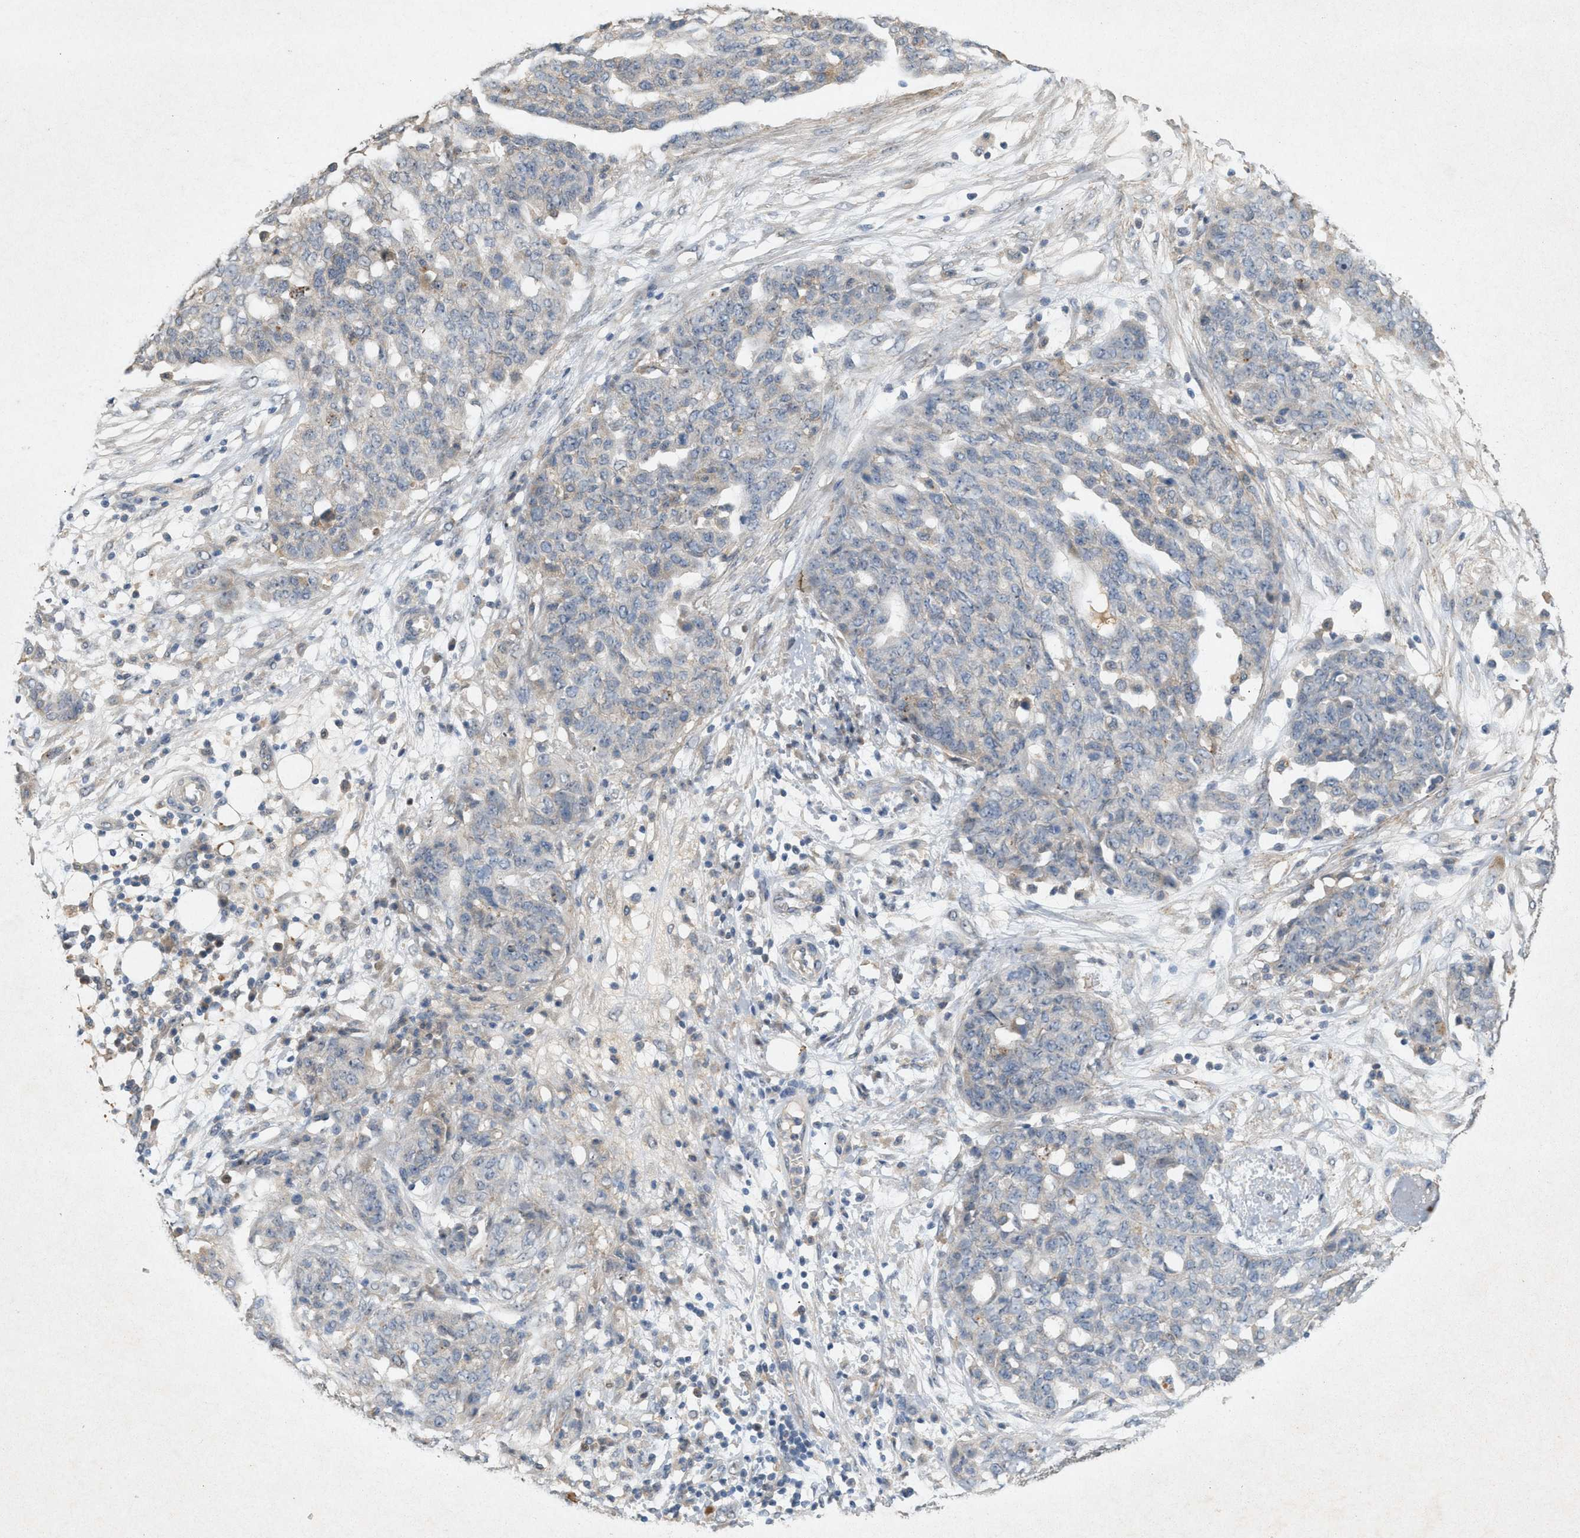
{"staining": {"intensity": "negative", "quantity": "none", "location": "none"}, "tissue": "ovarian cancer", "cell_type": "Tumor cells", "image_type": "cancer", "snomed": [{"axis": "morphology", "description": "Cystadenocarcinoma, serous, NOS"}, {"axis": "topography", "description": "Soft tissue"}, {"axis": "topography", "description": "Ovary"}], "caption": "High power microscopy histopathology image of an immunohistochemistry (IHC) histopathology image of ovarian cancer (serous cystadenocarcinoma), revealing no significant staining in tumor cells. (Immunohistochemistry, brightfield microscopy, high magnification).", "gene": "DCAF7", "patient": {"sex": "female", "age": 57}}